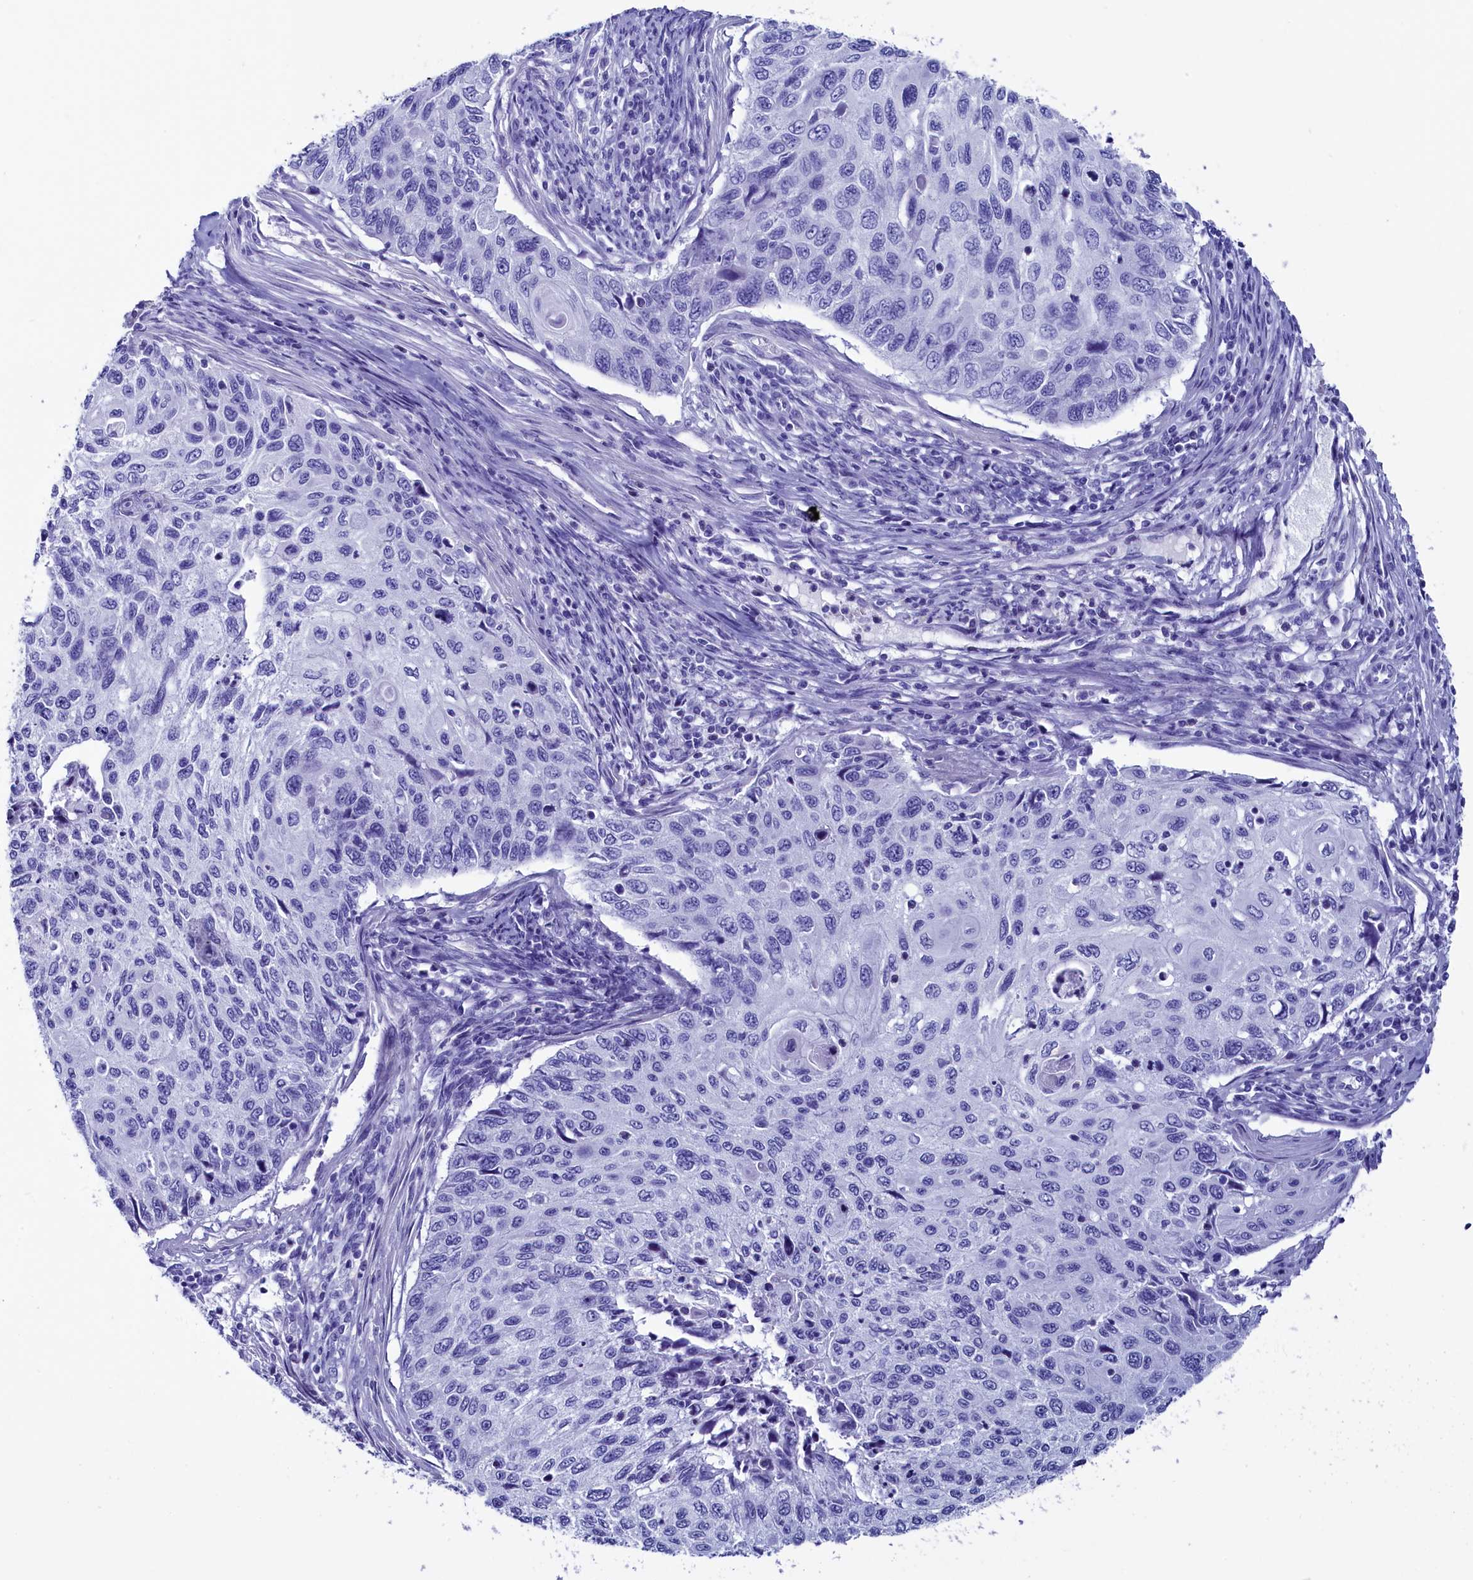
{"staining": {"intensity": "negative", "quantity": "none", "location": "none"}, "tissue": "cervical cancer", "cell_type": "Tumor cells", "image_type": "cancer", "snomed": [{"axis": "morphology", "description": "Squamous cell carcinoma, NOS"}, {"axis": "topography", "description": "Cervix"}], "caption": "A micrograph of cervical cancer stained for a protein reveals no brown staining in tumor cells.", "gene": "ANKRD29", "patient": {"sex": "female", "age": 70}}